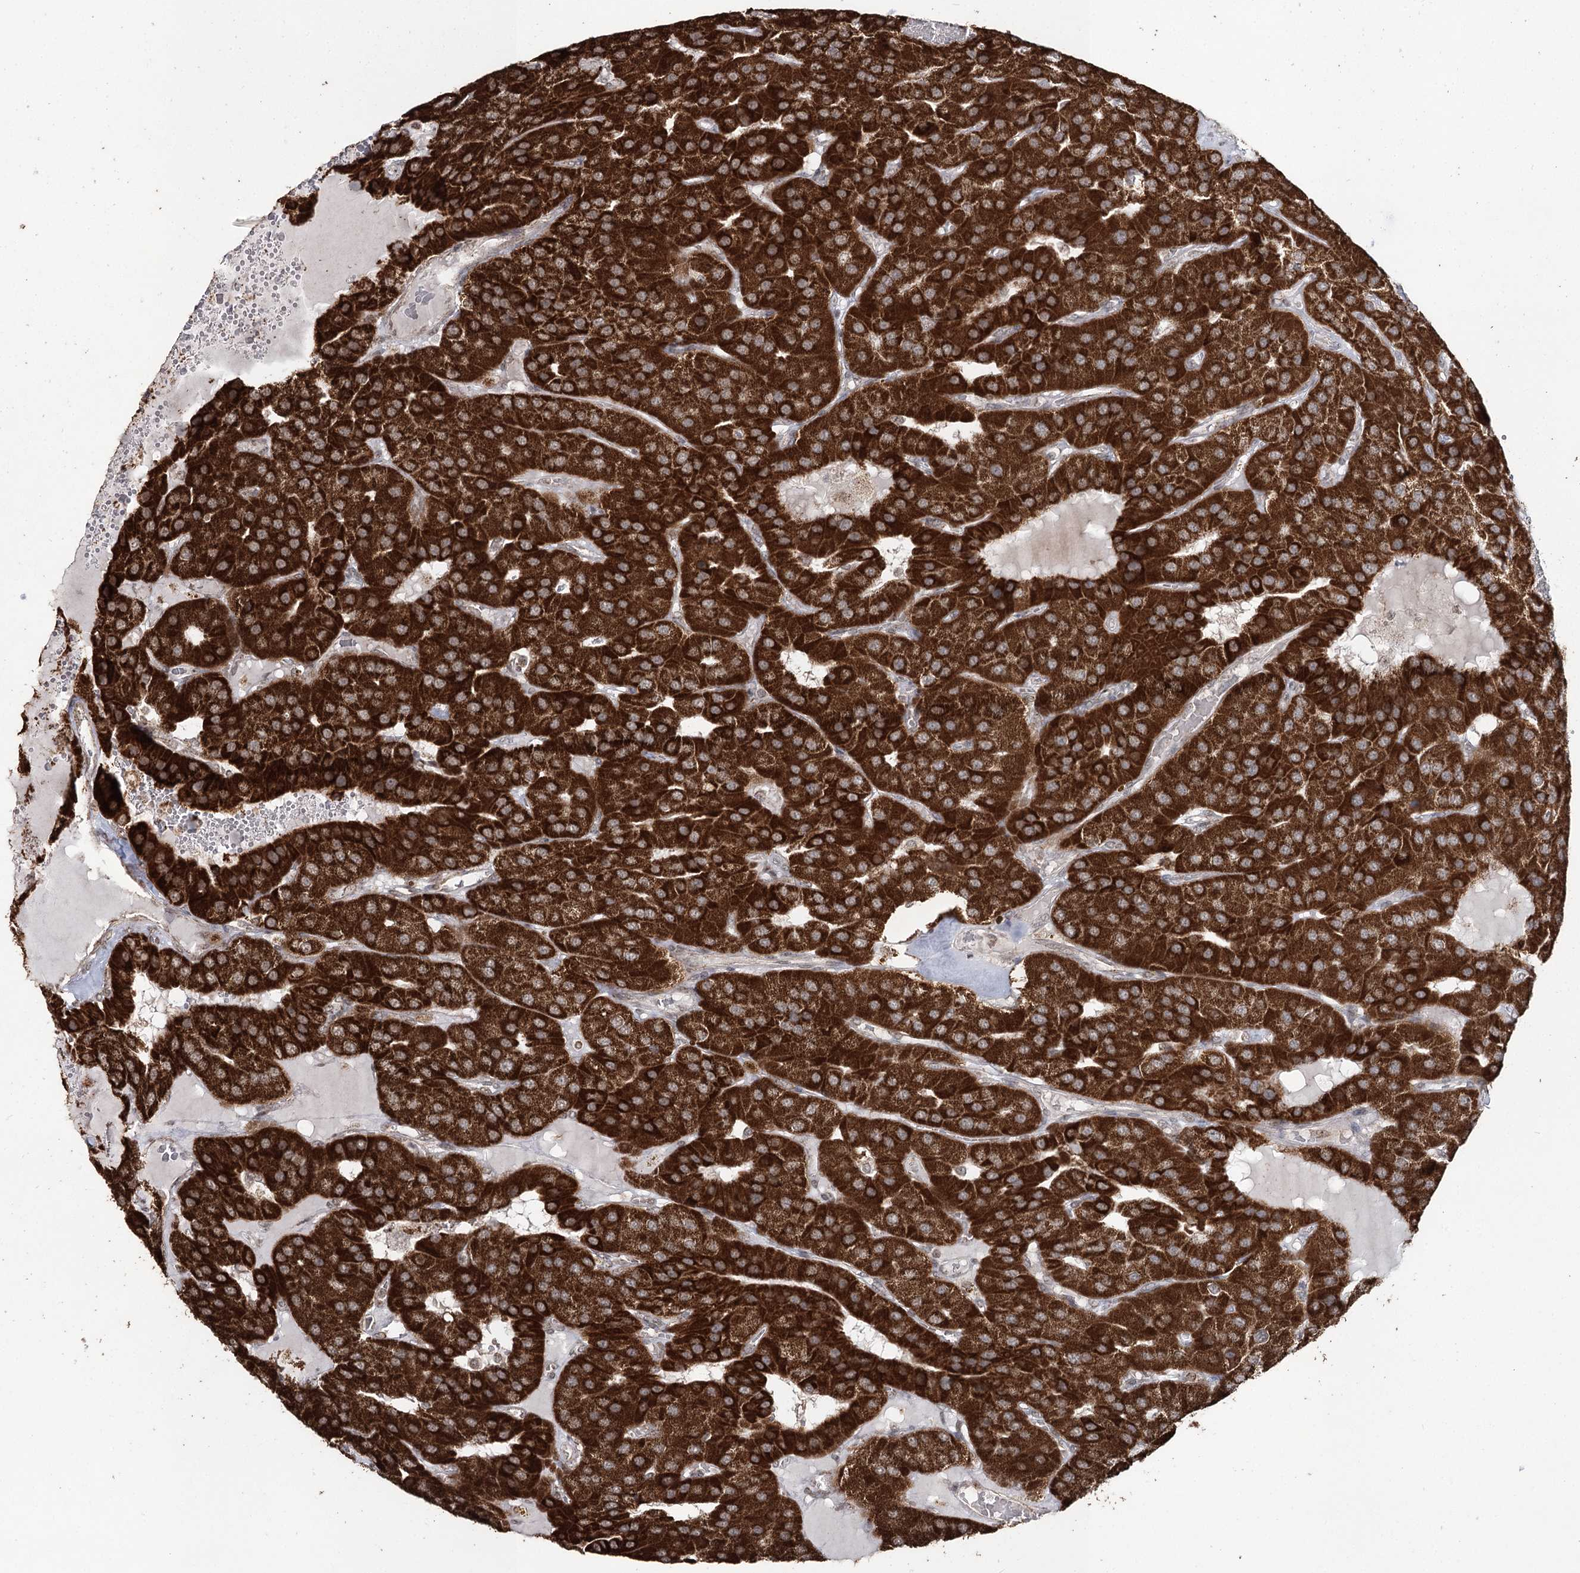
{"staining": {"intensity": "strong", "quantity": ">75%", "location": "cytoplasmic/membranous"}, "tissue": "parathyroid gland", "cell_type": "Glandular cells", "image_type": "normal", "snomed": [{"axis": "morphology", "description": "Normal tissue, NOS"}, {"axis": "morphology", "description": "Adenoma, NOS"}, {"axis": "topography", "description": "Parathyroid gland"}], "caption": "Brown immunohistochemical staining in normal parathyroid gland exhibits strong cytoplasmic/membranous staining in approximately >75% of glandular cells.", "gene": "PDHX", "patient": {"sex": "female", "age": 86}}